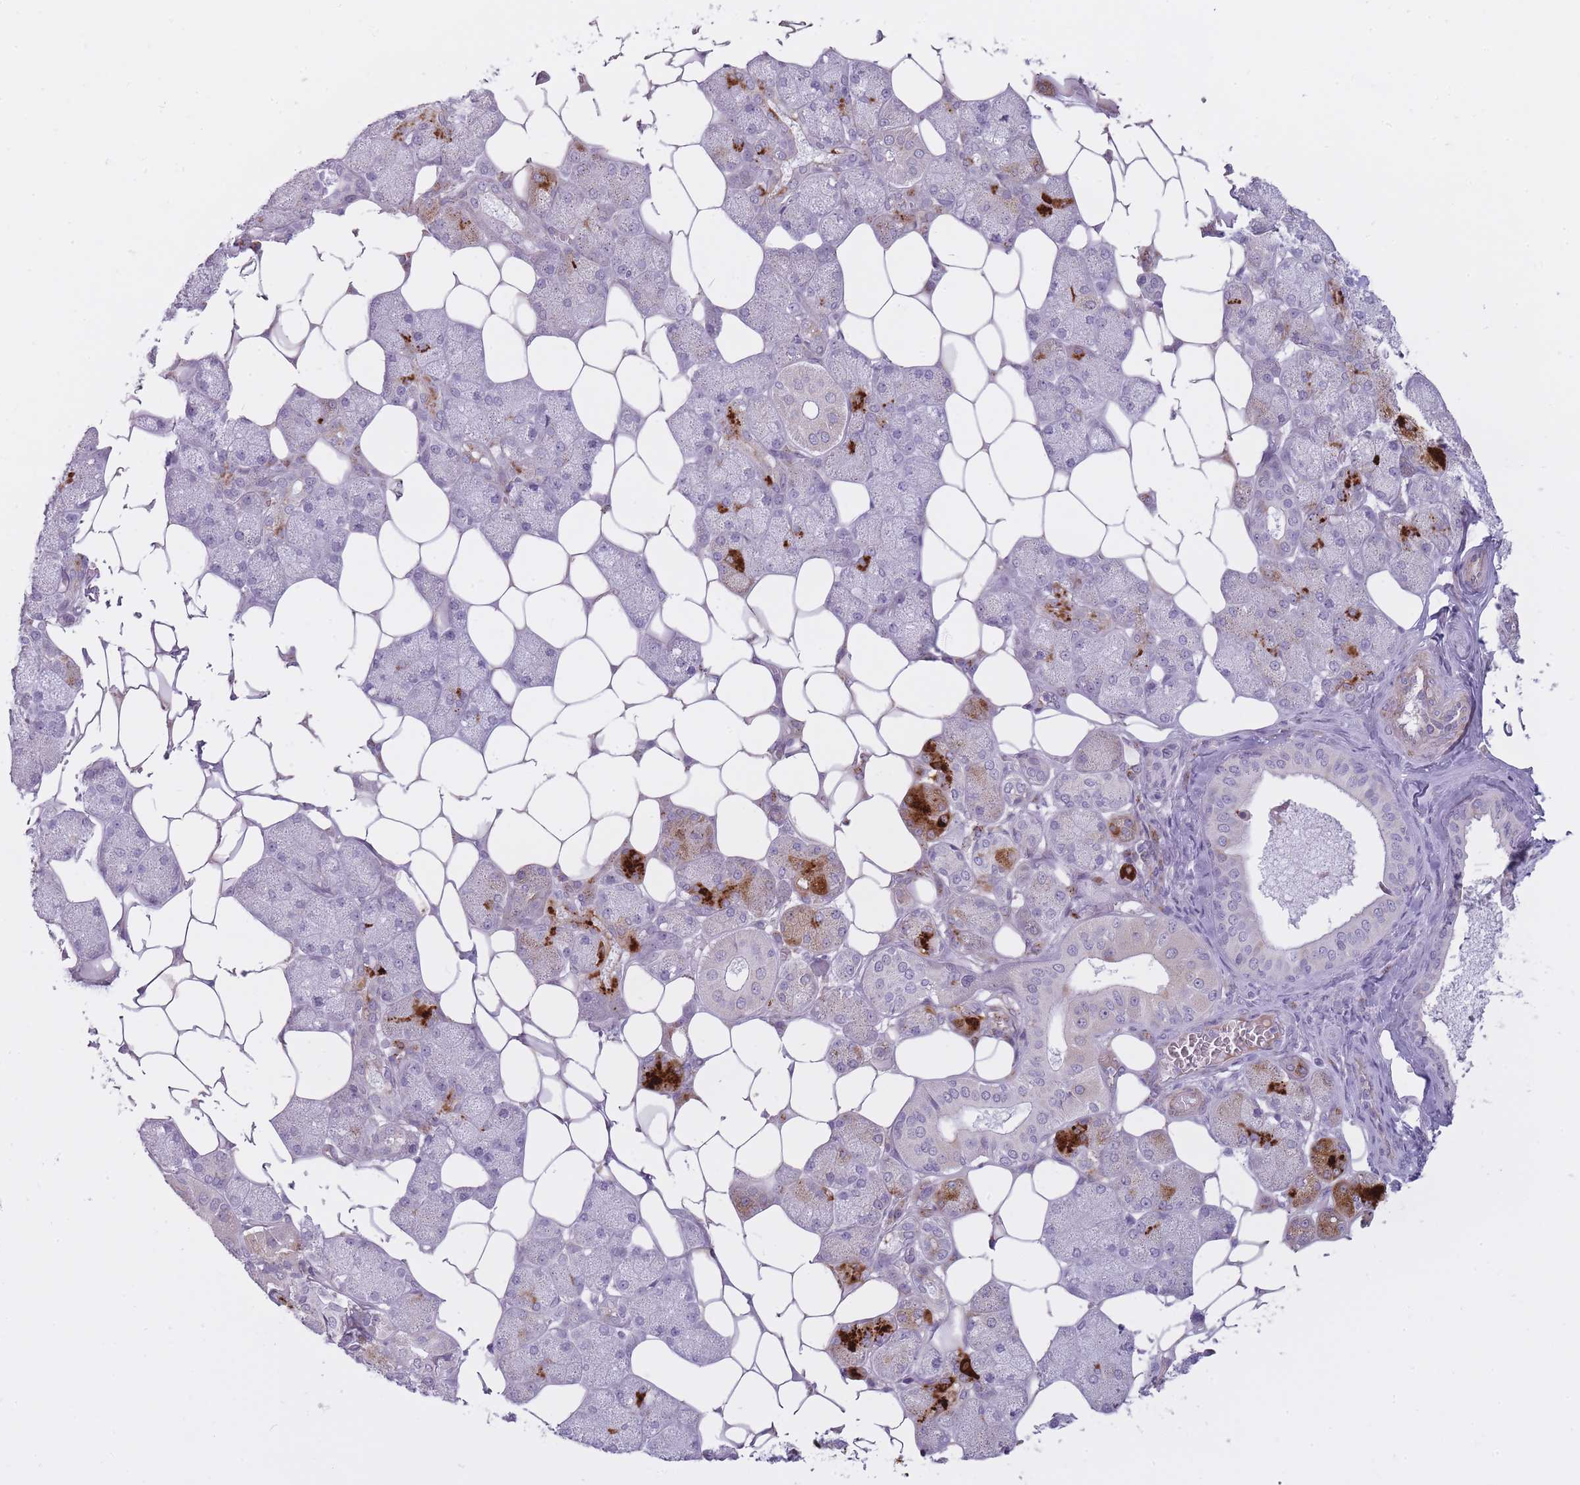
{"staining": {"intensity": "strong", "quantity": "25%-75%", "location": "cytoplasmic/membranous"}, "tissue": "salivary gland", "cell_type": "Glandular cells", "image_type": "normal", "snomed": [{"axis": "morphology", "description": "Squamous cell carcinoma, NOS"}, {"axis": "topography", "description": "Skin"}, {"axis": "topography", "description": "Head-Neck"}], "caption": "High-power microscopy captured an immunohistochemistry image of normal salivary gland, revealing strong cytoplasmic/membranous staining in approximately 25%-75% of glandular cells.", "gene": "PGRMC2", "patient": {"sex": "male", "age": 80}}